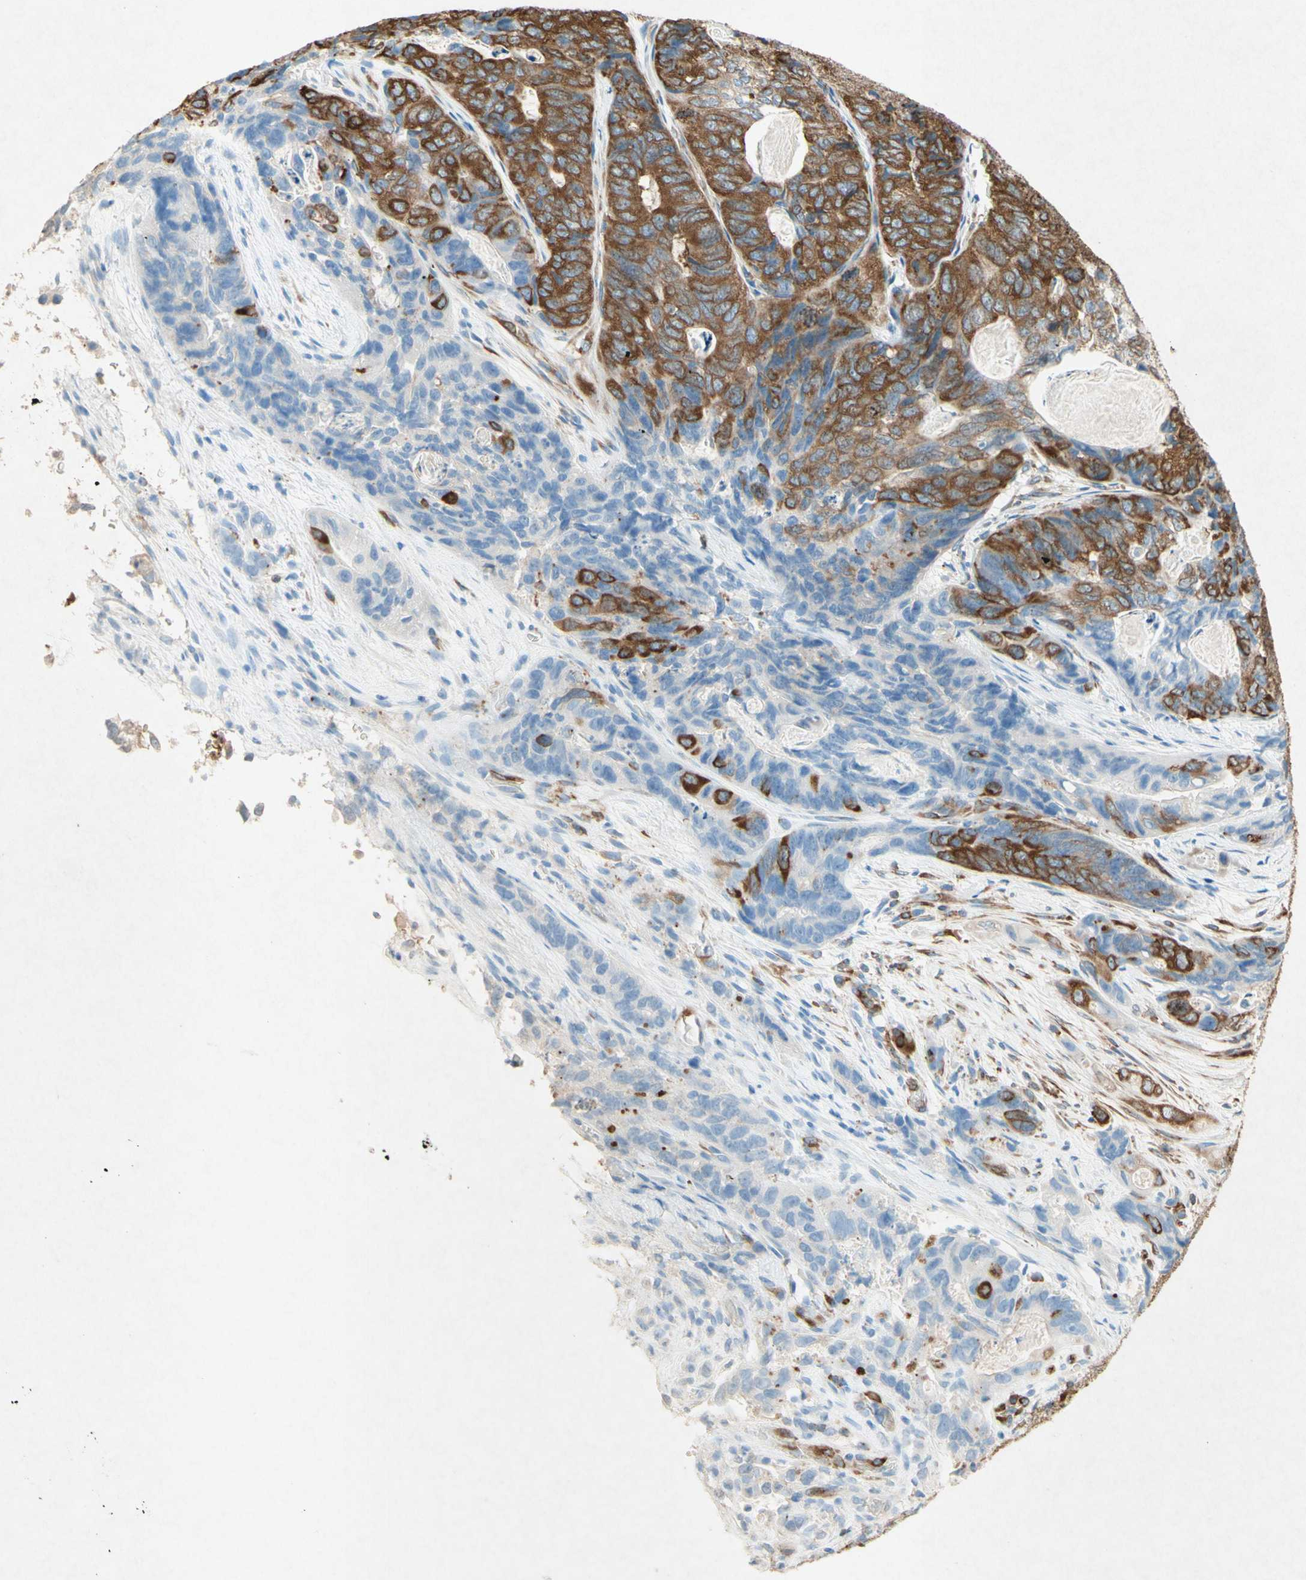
{"staining": {"intensity": "strong", "quantity": "25%-75%", "location": "cytoplasmic/membranous"}, "tissue": "stomach cancer", "cell_type": "Tumor cells", "image_type": "cancer", "snomed": [{"axis": "morphology", "description": "Adenocarcinoma, NOS"}, {"axis": "topography", "description": "Stomach"}], "caption": "This is a micrograph of IHC staining of stomach adenocarcinoma, which shows strong positivity in the cytoplasmic/membranous of tumor cells.", "gene": "PABPC1", "patient": {"sex": "female", "age": 89}}